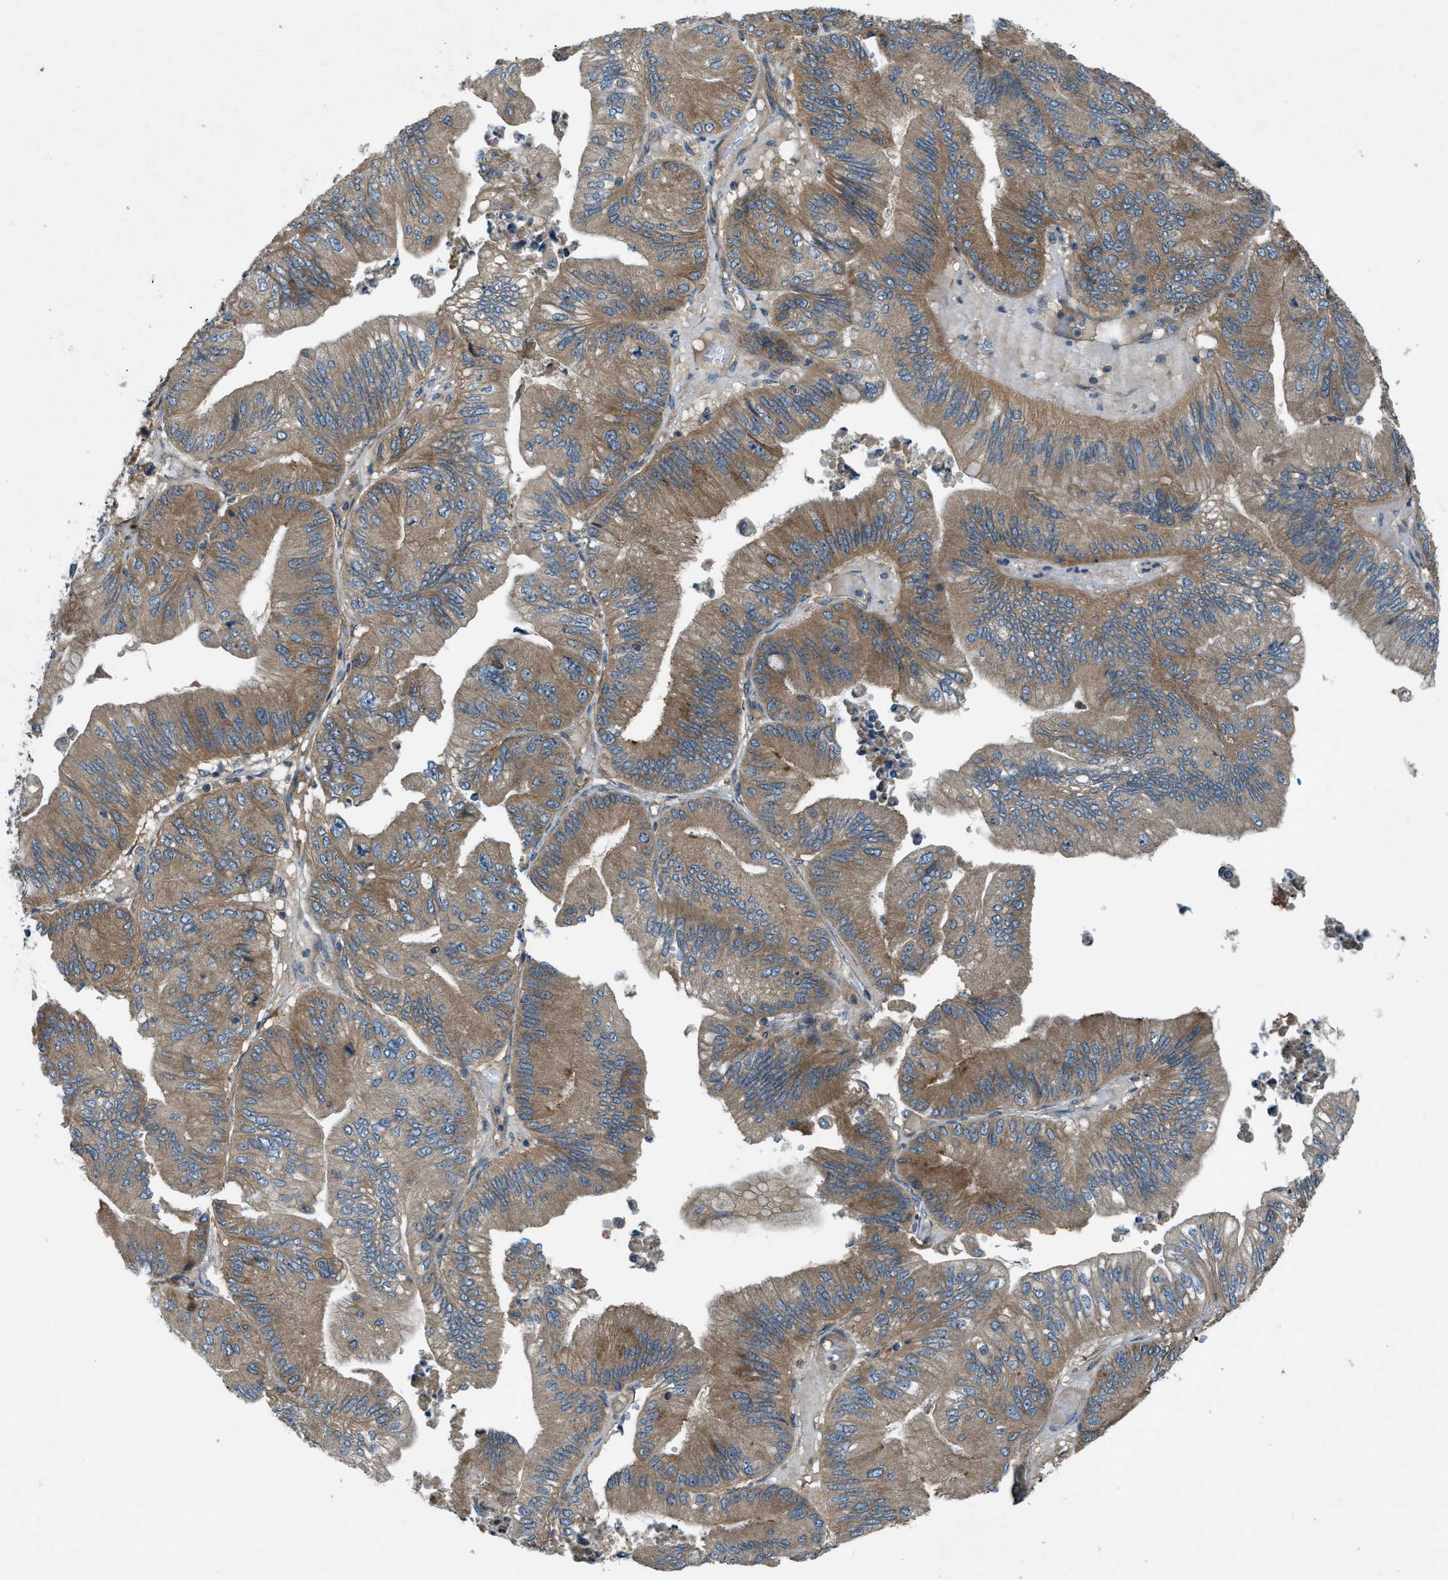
{"staining": {"intensity": "moderate", "quantity": ">75%", "location": "cytoplasmic/membranous"}, "tissue": "ovarian cancer", "cell_type": "Tumor cells", "image_type": "cancer", "snomed": [{"axis": "morphology", "description": "Cystadenocarcinoma, mucinous, NOS"}, {"axis": "topography", "description": "Ovary"}], "caption": "Brown immunohistochemical staining in ovarian cancer reveals moderate cytoplasmic/membranous staining in approximately >75% of tumor cells.", "gene": "VEZT", "patient": {"sex": "female", "age": 61}}